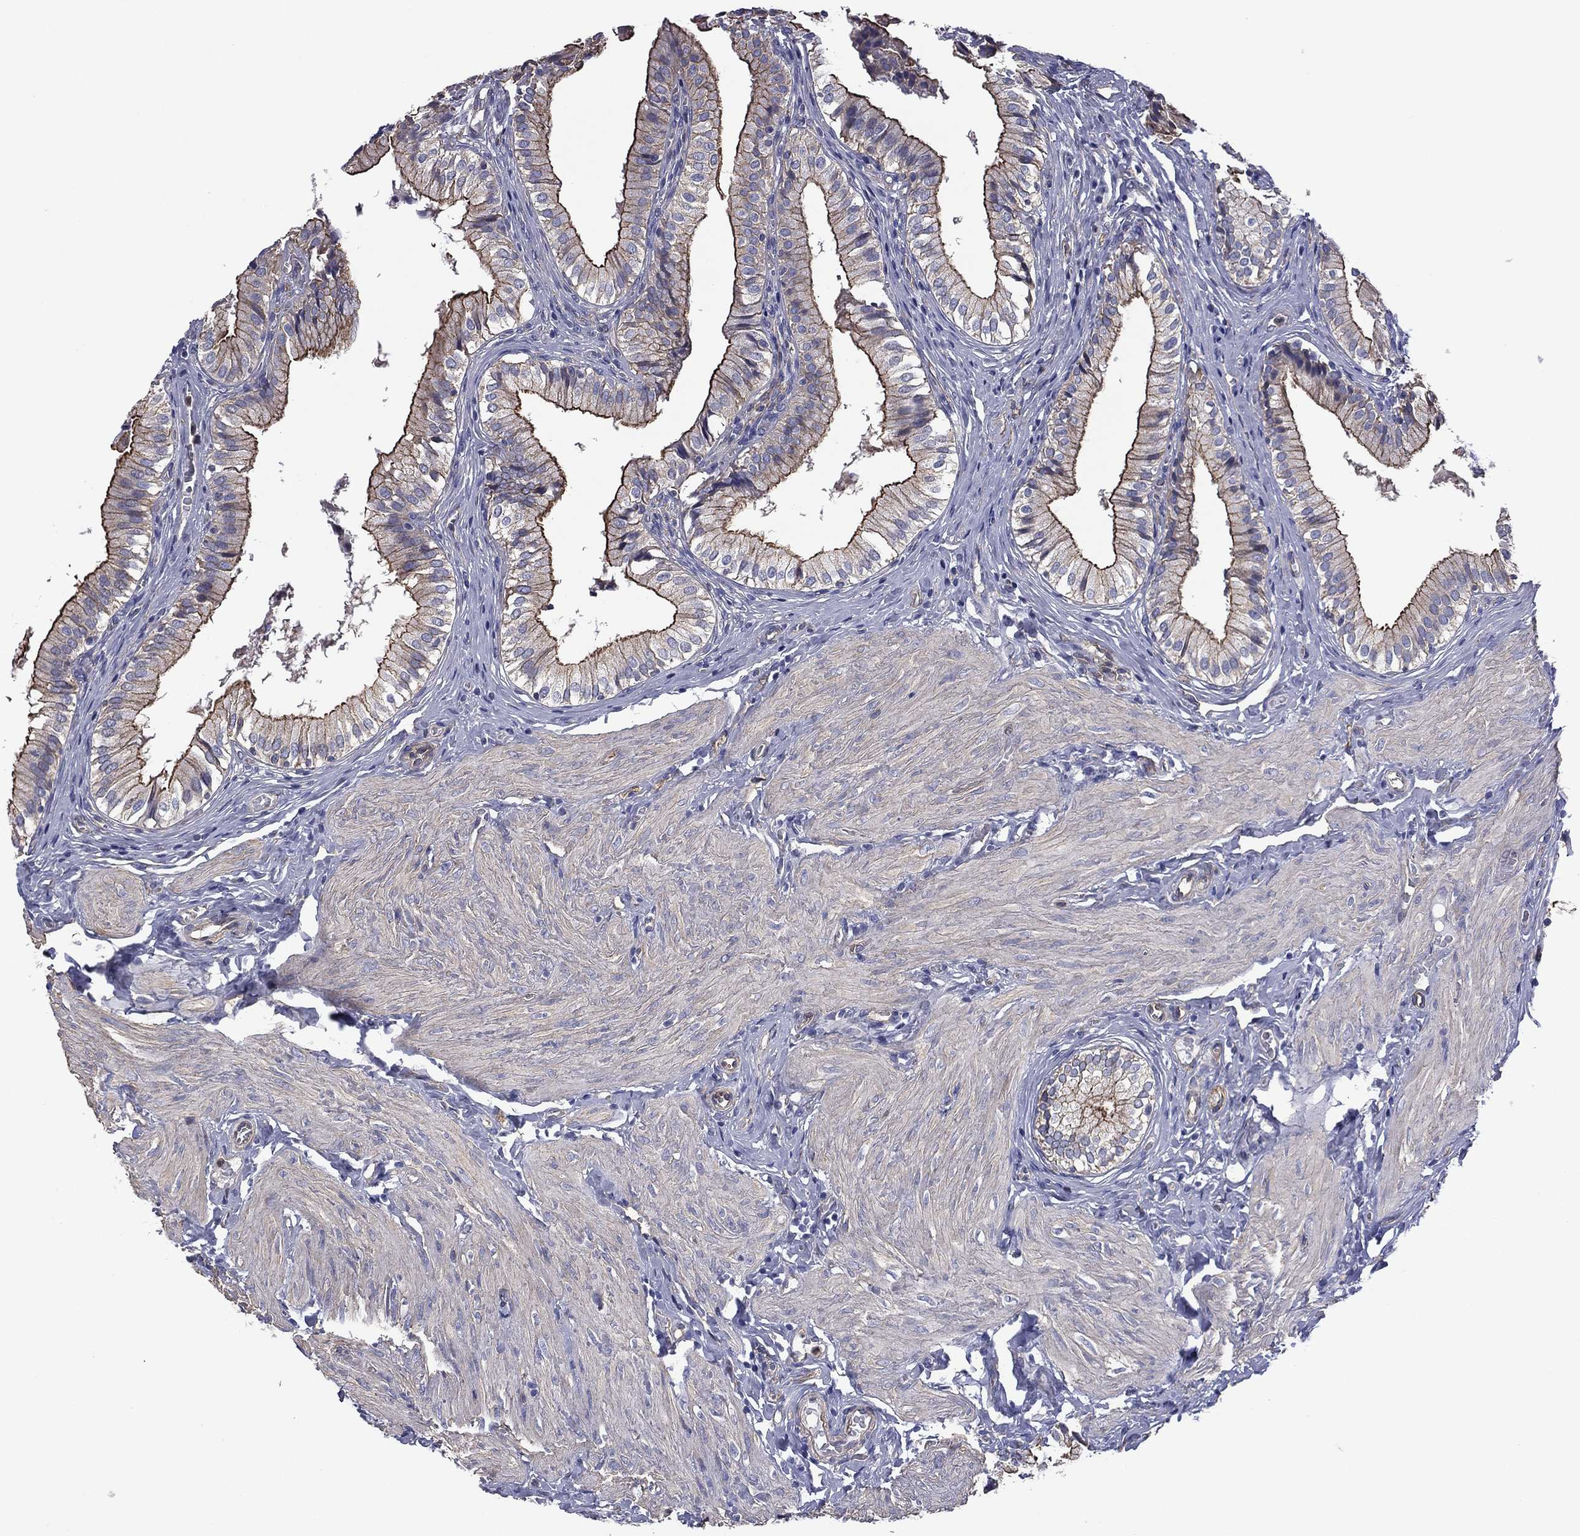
{"staining": {"intensity": "strong", "quantity": "25%-75%", "location": "cytoplasmic/membranous"}, "tissue": "gallbladder", "cell_type": "Glandular cells", "image_type": "normal", "snomed": [{"axis": "morphology", "description": "Normal tissue, NOS"}, {"axis": "topography", "description": "Gallbladder"}], "caption": "Protein staining displays strong cytoplasmic/membranous staining in approximately 25%-75% of glandular cells in unremarkable gallbladder. (DAB (3,3'-diaminobenzidine) IHC, brown staining for protein, blue staining for nuclei).", "gene": "TCHH", "patient": {"sex": "female", "age": 47}}